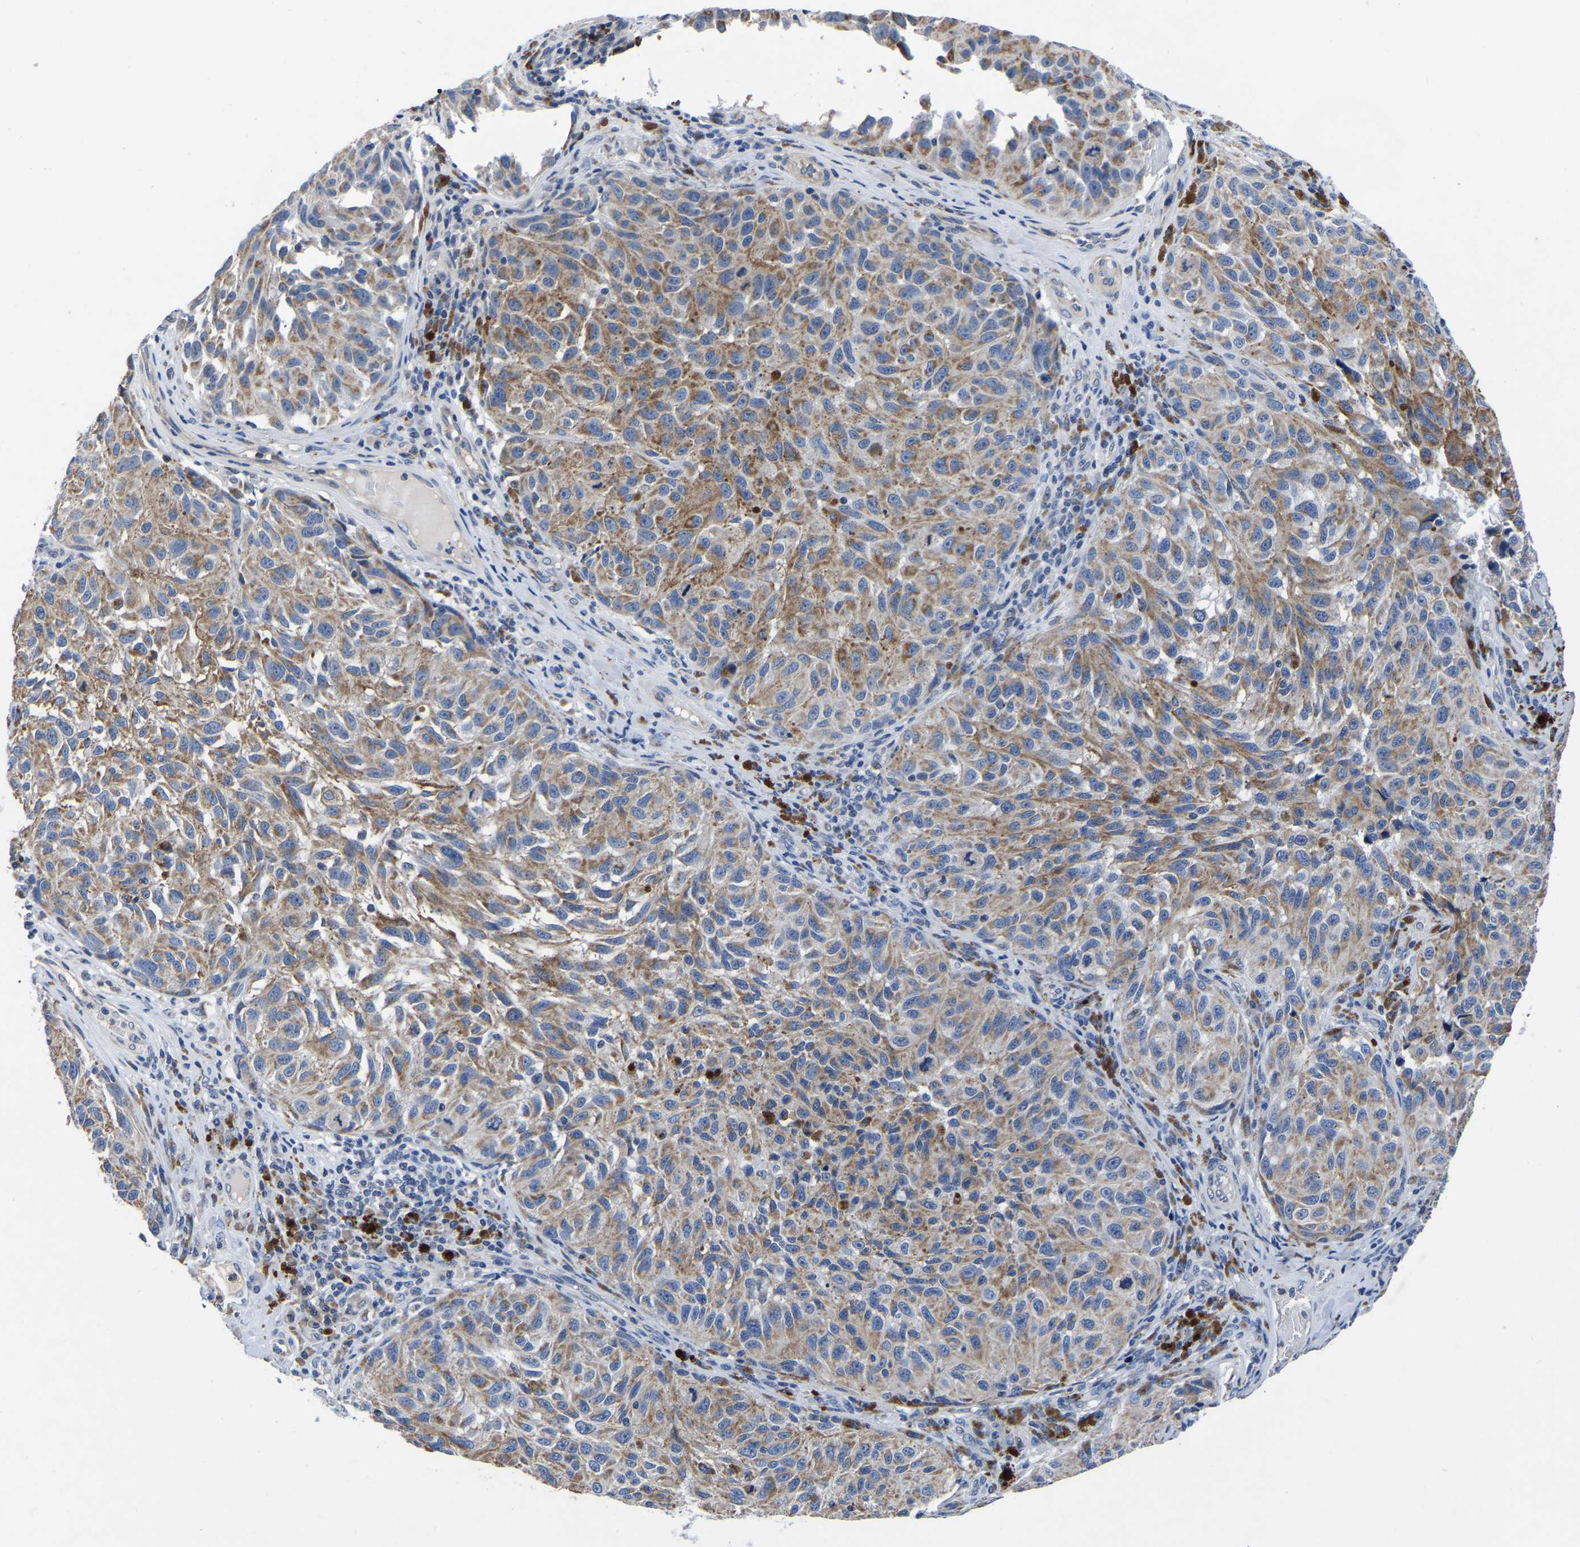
{"staining": {"intensity": "moderate", "quantity": ">75%", "location": "cytoplasmic/membranous"}, "tissue": "melanoma", "cell_type": "Tumor cells", "image_type": "cancer", "snomed": [{"axis": "morphology", "description": "Malignant melanoma, NOS"}, {"axis": "topography", "description": "Skin"}], "caption": "High-power microscopy captured an immunohistochemistry (IHC) histopathology image of malignant melanoma, revealing moderate cytoplasmic/membranous positivity in about >75% of tumor cells.", "gene": "FGD5", "patient": {"sex": "female", "age": 73}}